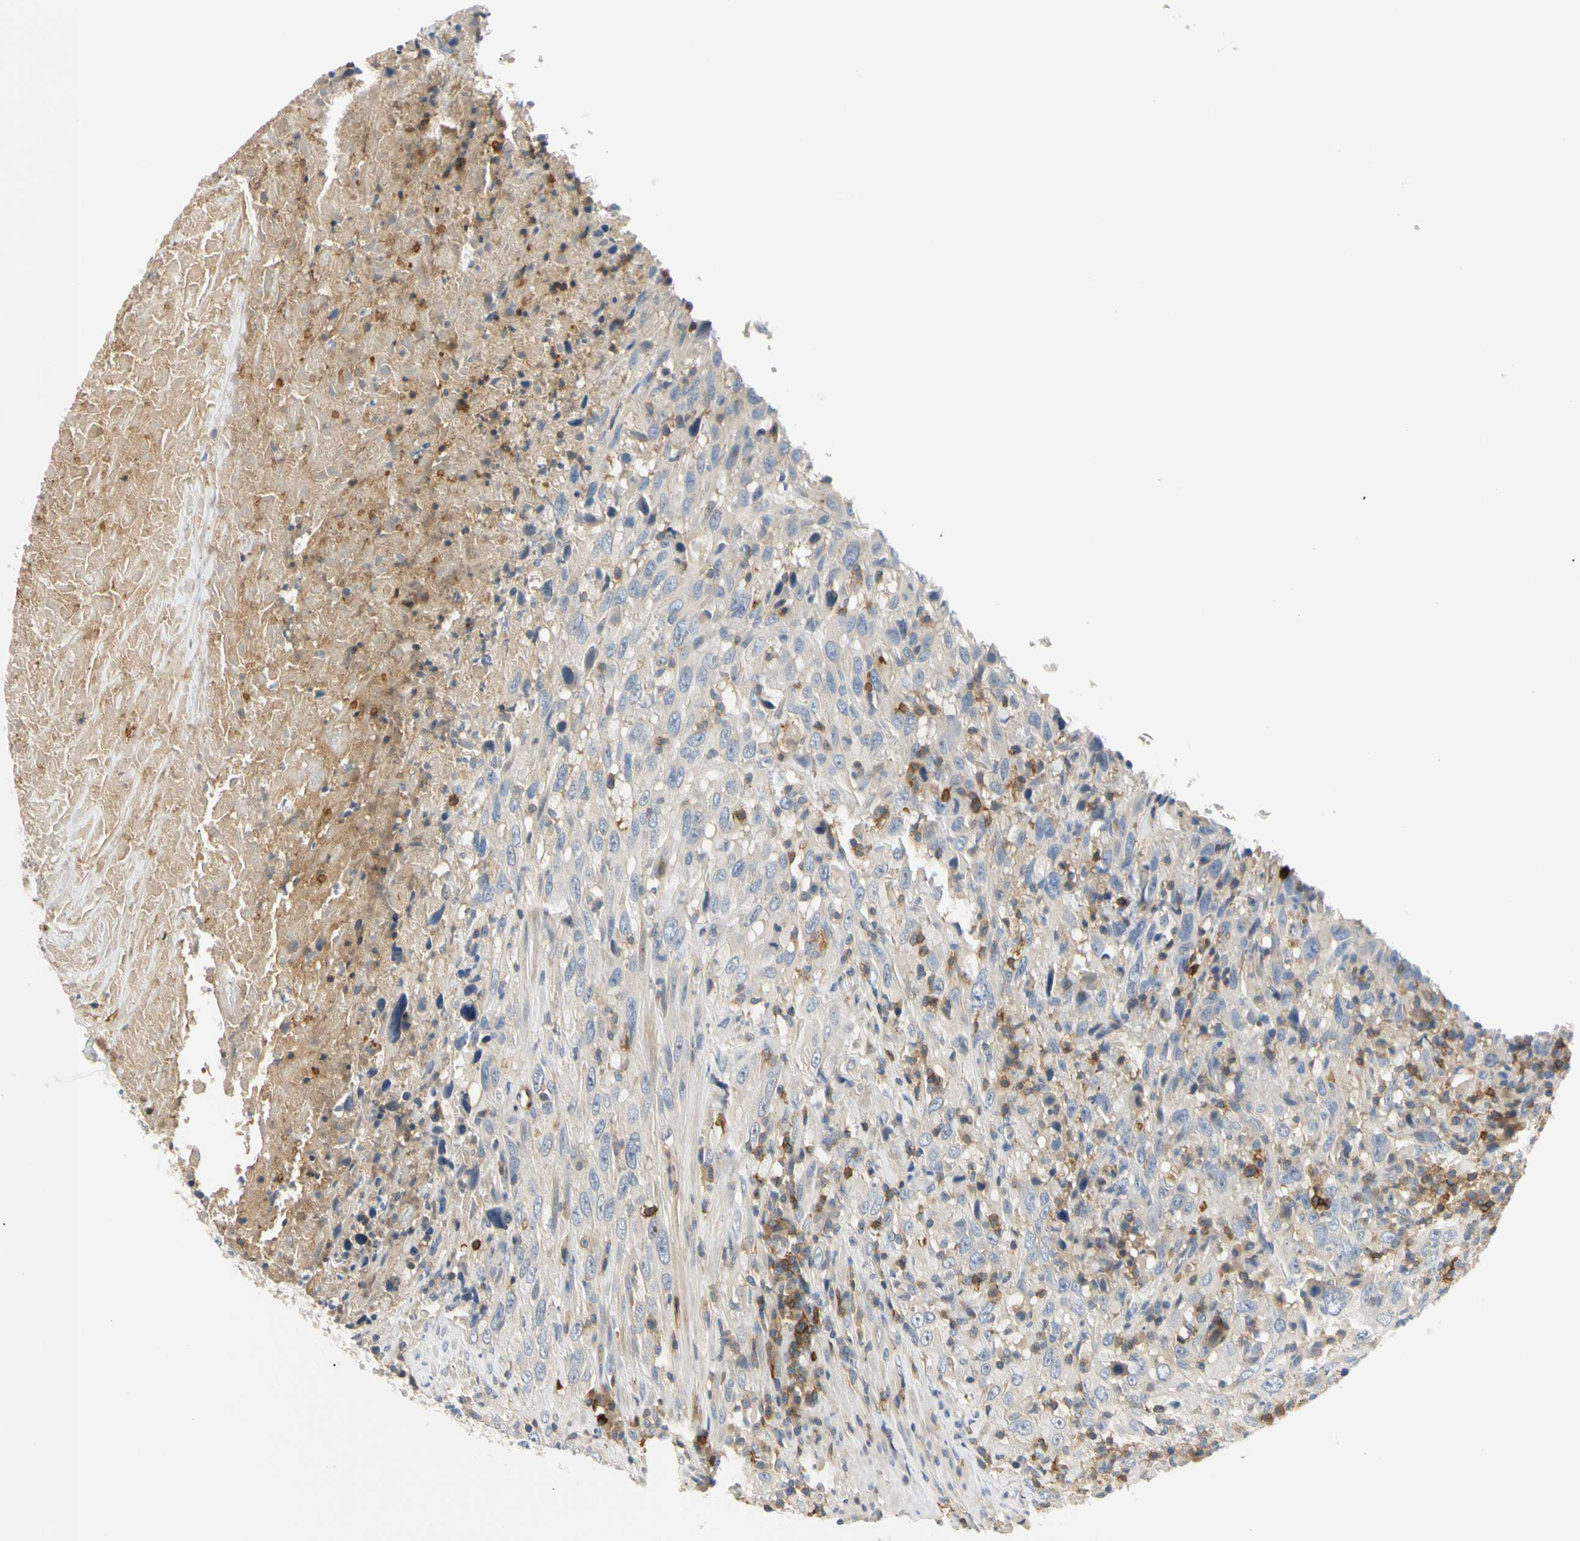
{"staining": {"intensity": "negative", "quantity": "none", "location": "none"}, "tissue": "urothelial cancer", "cell_type": "Tumor cells", "image_type": "cancer", "snomed": [{"axis": "morphology", "description": "Urothelial carcinoma, High grade"}, {"axis": "topography", "description": "Urinary bladder"}], "caption": "Immunohistochemistry (IHC) of high-grade urothelial carcinoma demonstrates no positivity in tumor cells.", "gene": "TNFRSF18", "patient": {"sex": "male", "age": 61}}